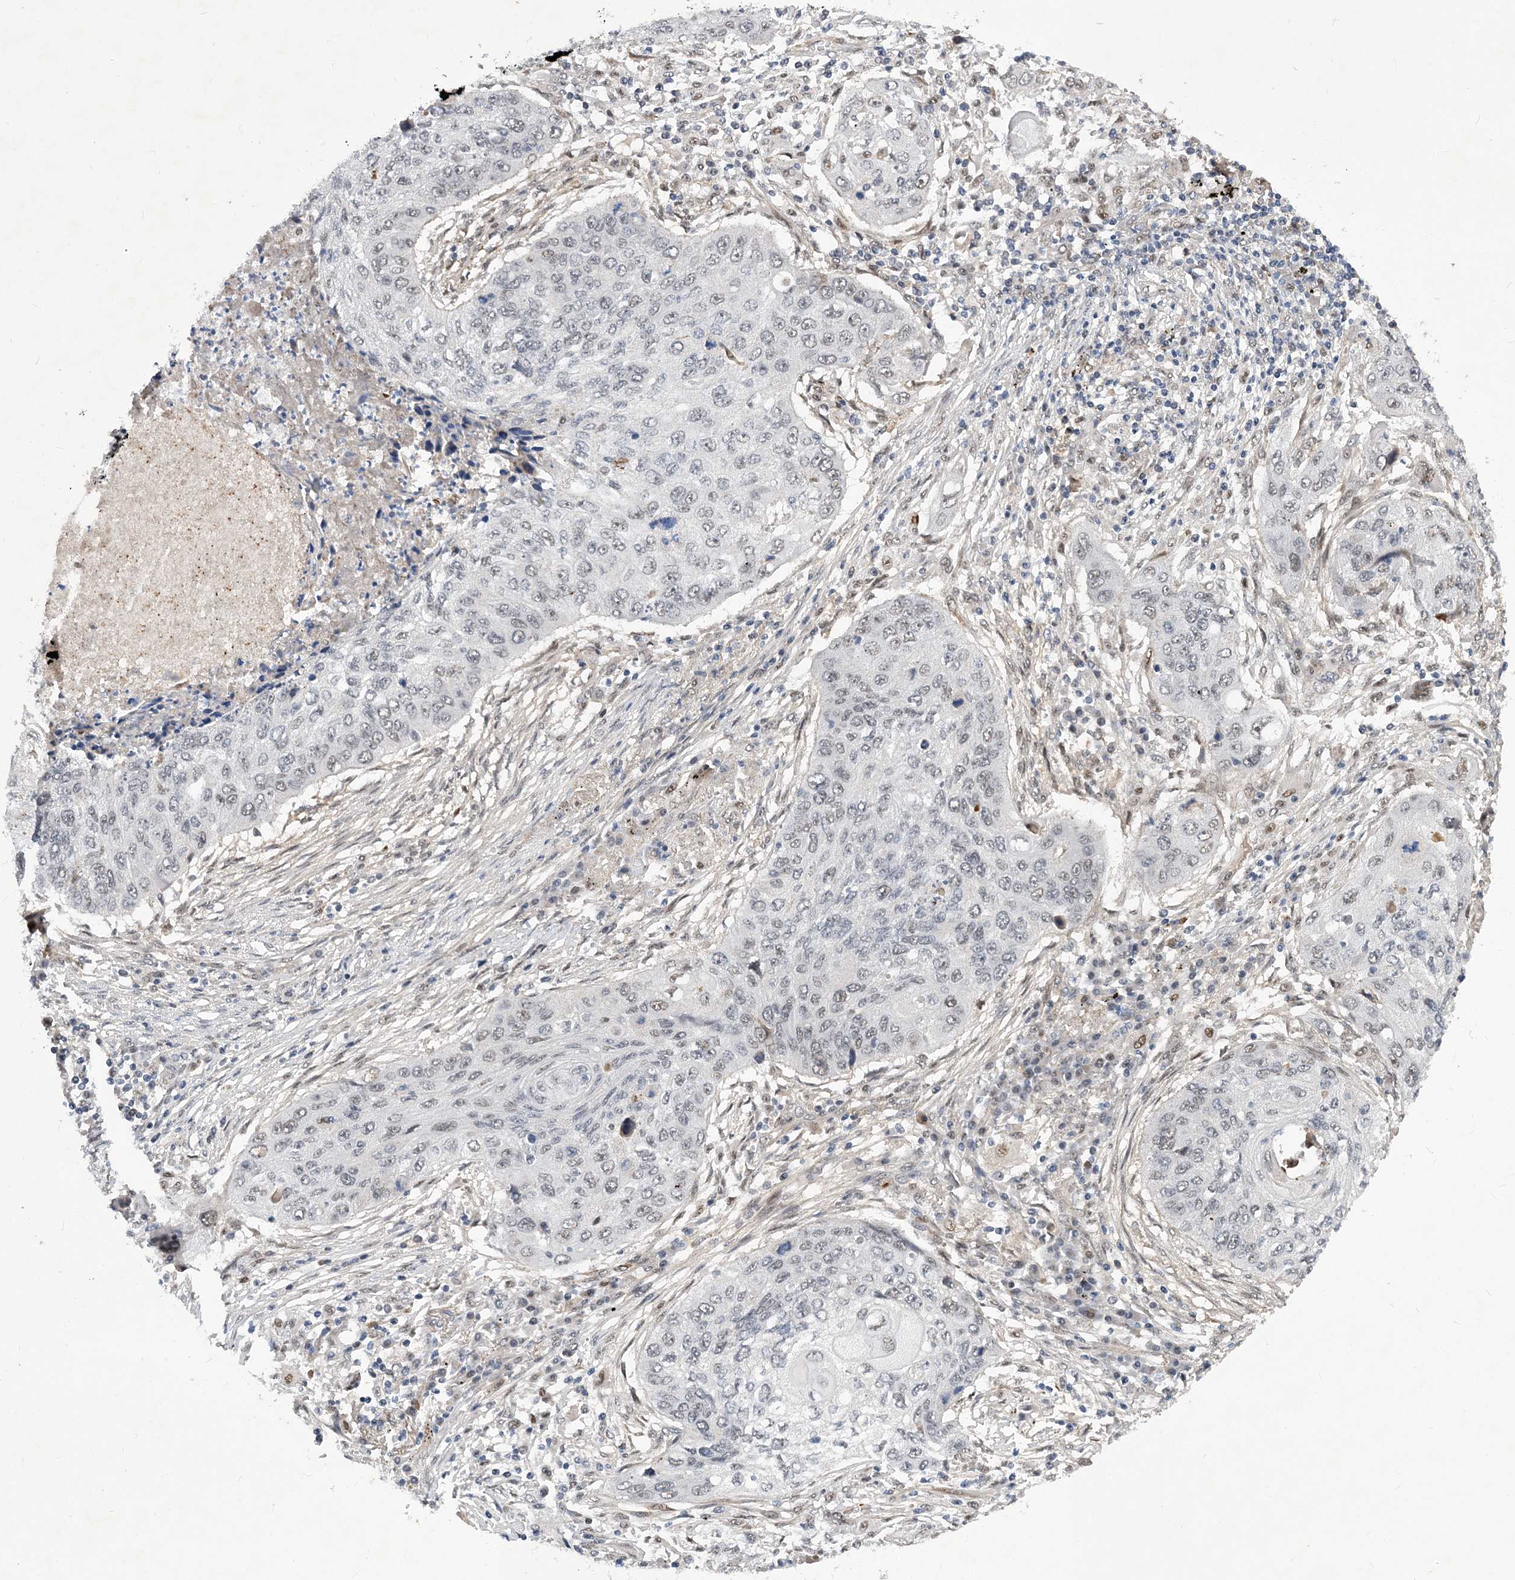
{"staining": {"intensity": "negative", "quantity": "none", "location": "none"}, "tissue": "lung cancer", "cell_type": "Tumor cells", "image_type": "cancer", "snomed": [{"axis": "morphology", "description": "Squamous cell carcinoma, NOS"}, {"axis": "topography", "description": "Lung"}], "caption": "This is a photomicrograph of immunohistochemistry staining of lung cancer (squamous cell carcinoma), which shows no positivity in tumor cells.", "gene": "FAM217A", "patient": {"sex": "female", "age": 63}}